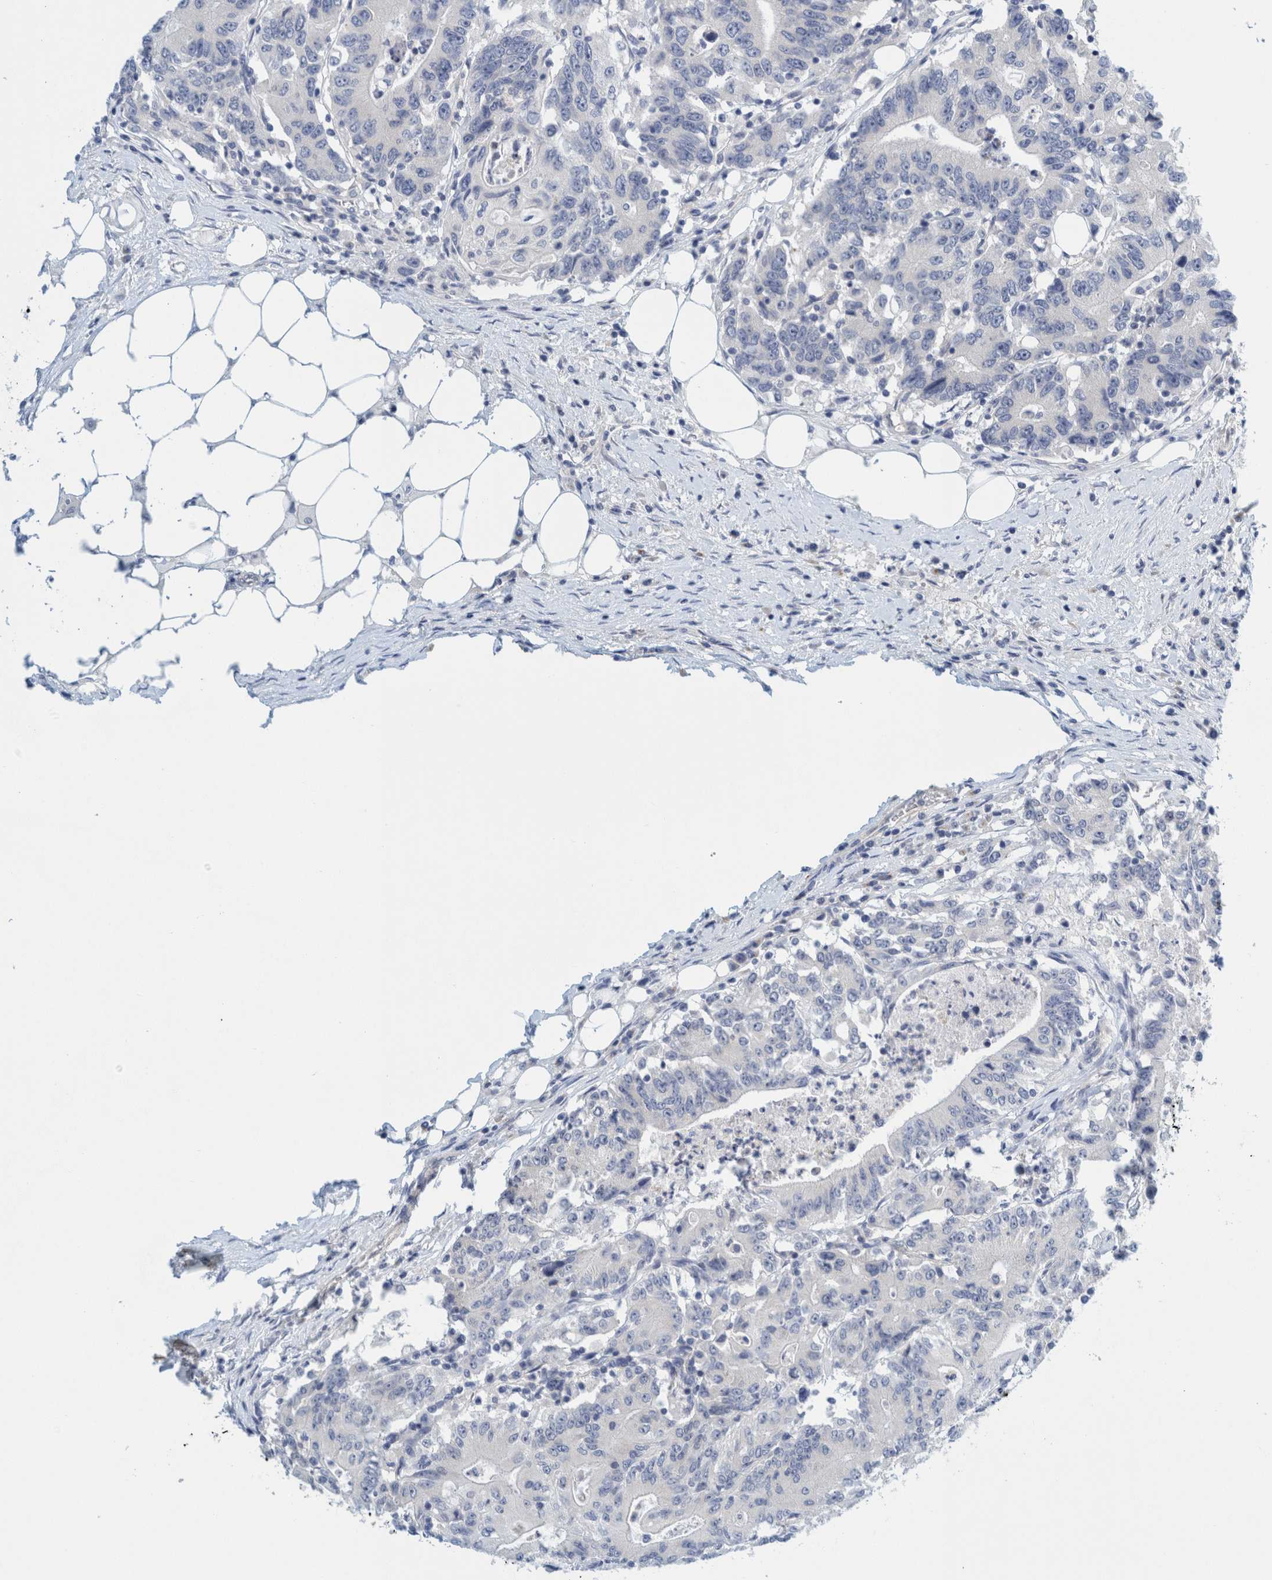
{"staining": {"intensity": "negative", "quantity": "none", "location": "none"}, "tissue": "colorectal cancer", "cell_type": "Tumor cells", "image_type": "cancer", "snomed": [{"axis": "morphology", "description": "Adenocarcinoma, NOS"}, {"axis": "topography", "description": "Colon"}], "caption": "A high-resolution histopathology image shows immunohistochemistry (IHC) staining of adenocarcinoma (colorectal), which shows no significant staining in tumor cells.", "gene": "ZNF324B", "patient": {"sex": "female", "age": 77}}